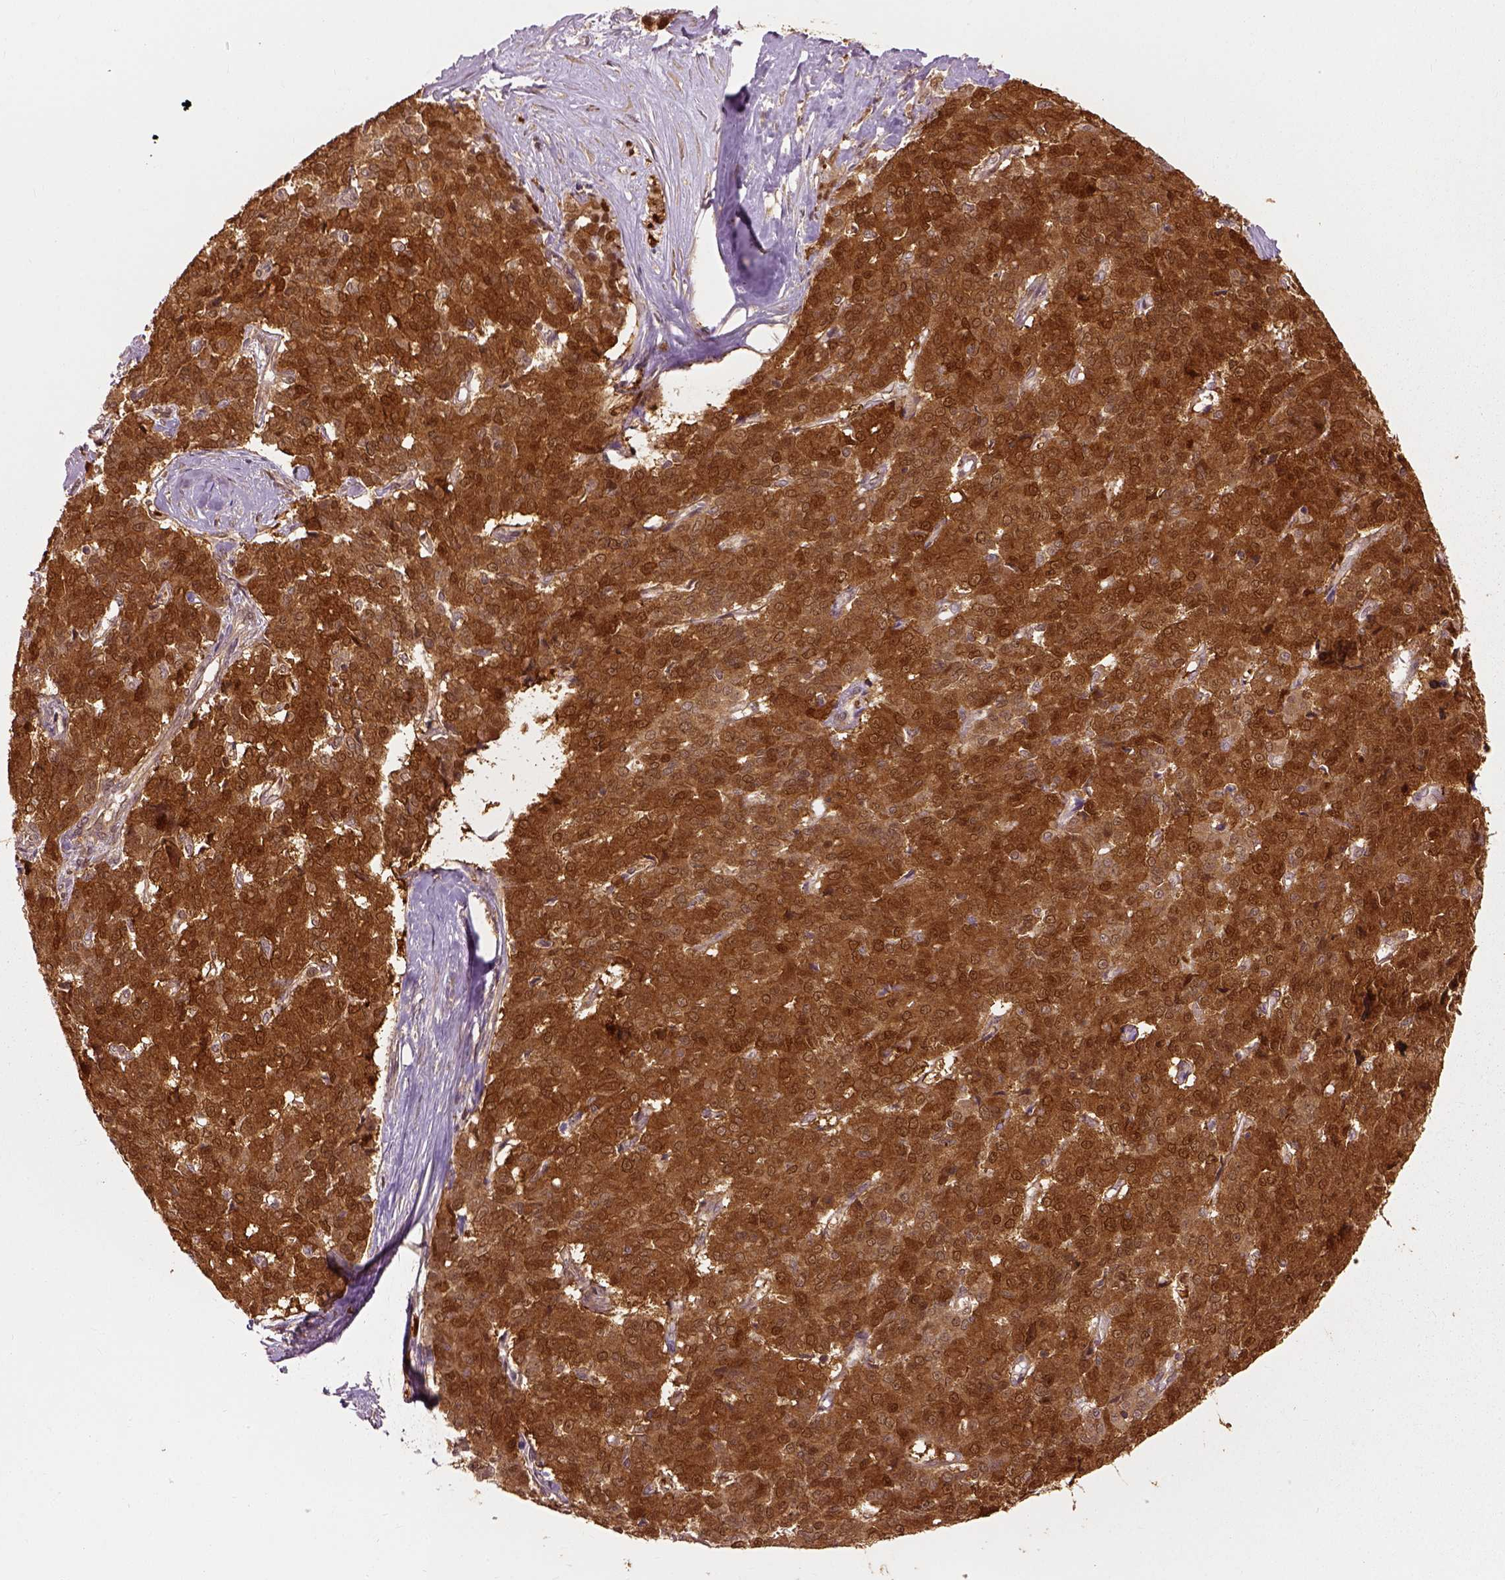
{"staining": {"intensity": "strong", "quantity": ">75%", "location": "cytoplasmic/membranous,nuclear"}, "tissue": "liver cancer", "cell_type": "Tumor cells", "image_type": "cancer", "snomed": [{"axis": "morphology", "description": "Cholangiocarcinoma"}, {"axis": "topography", "description": "Liver"}], "caption": "High-magnification brightfield microscopy of cholangiocarcinoma (liver) stained with DAB (3,3'-diaminobenzidine) (brown) and counterstained with hematoxylin (blue). tumor cells exhibit strong cytoplasmic/membranous and nuclear expression is appreciated in about>75% of cells. The staining is performed using DAB (3,3'-diaminobenzidine) brown chromogen to label protein expression. The nuclei are counter-stained blue using hematoxylin.", "gene": "GPI", "patient": {"sex": "female", "age": 47}}